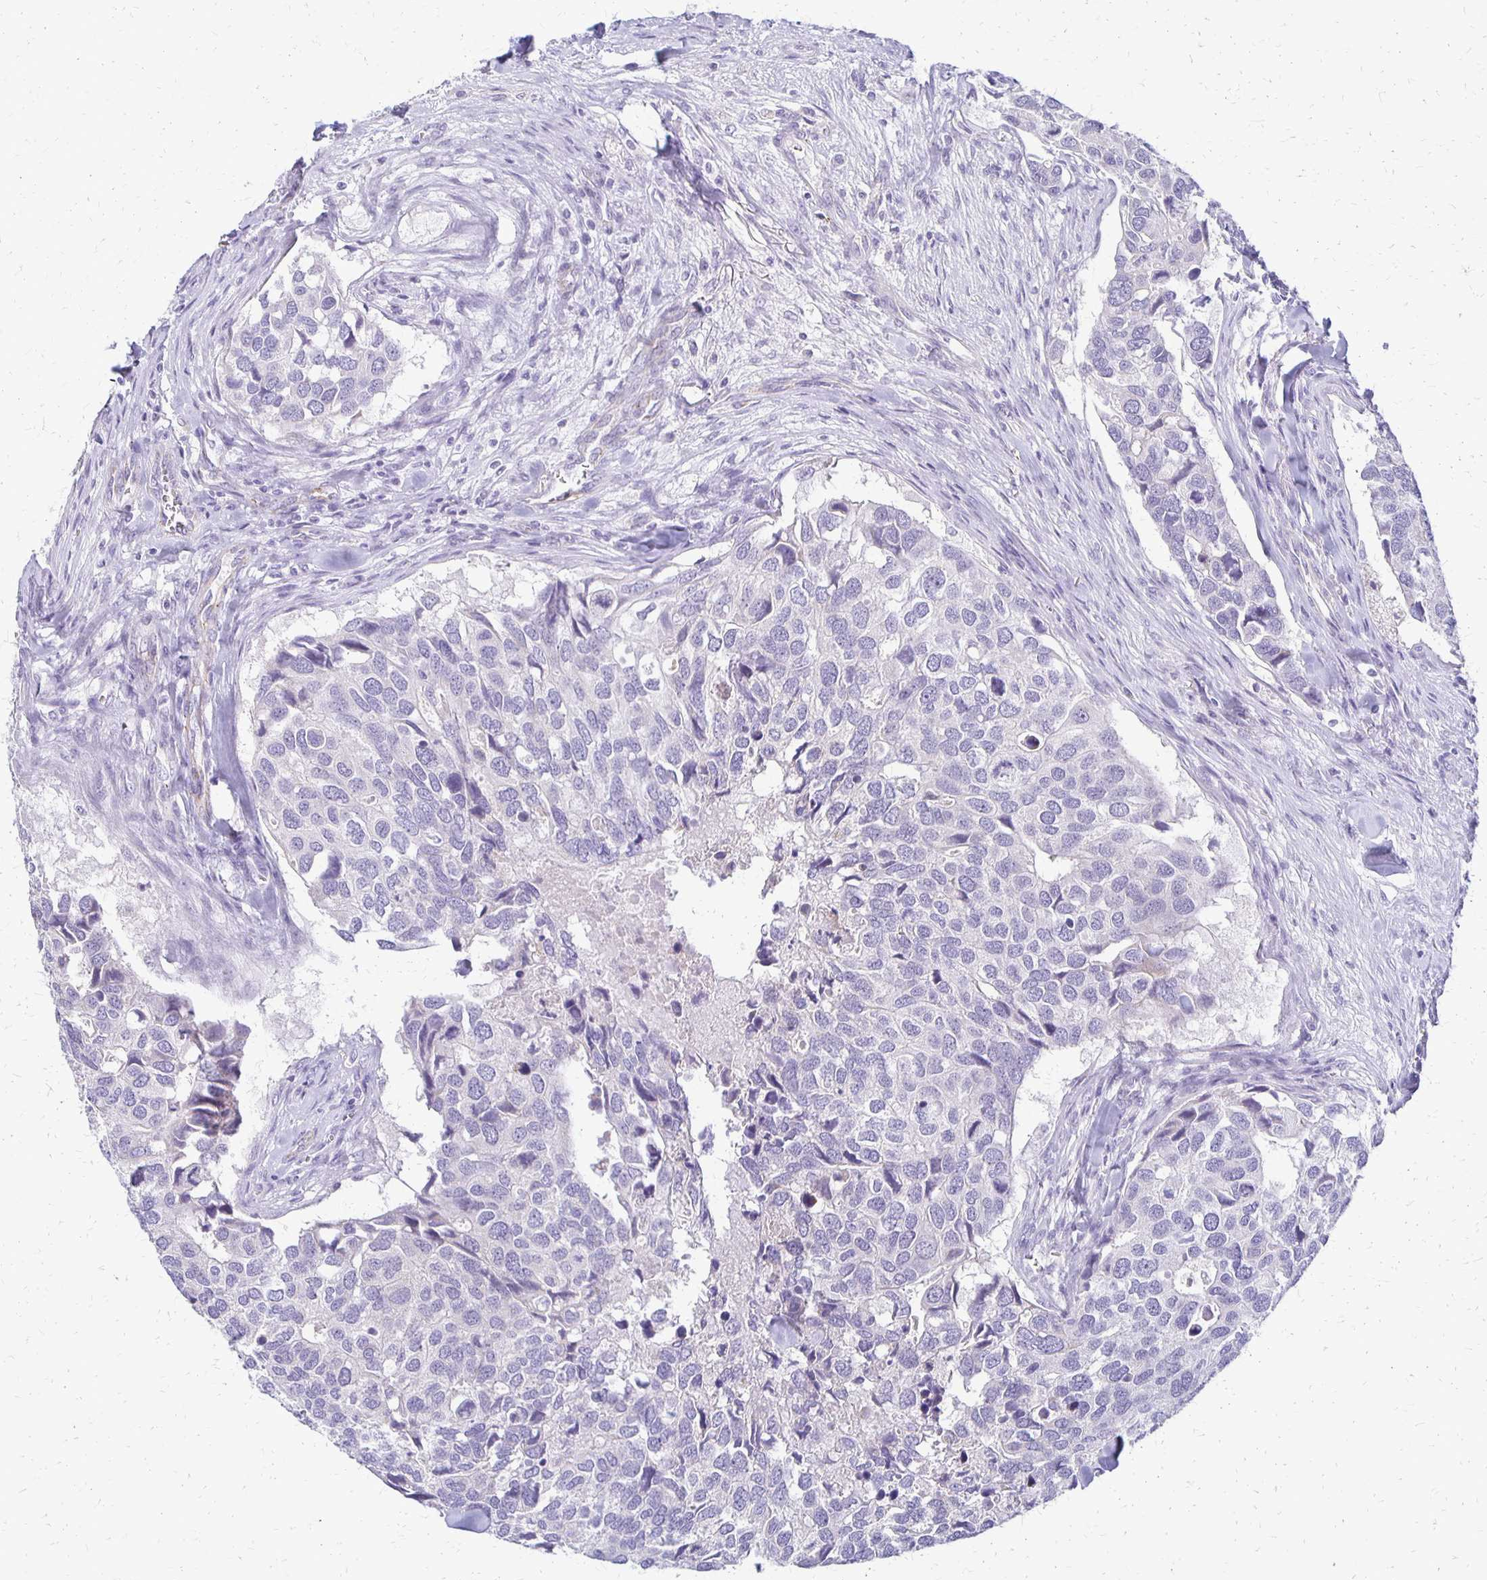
{"staining": {"intensity": "negative", "quantity": "none", "location": "none"}, "tissue": "breast cancer", "cell_type": "Tumor cells", "image_type": "cancer", "snomed": [{"axis": "morphology", "description": "Duct carcinoma"}, {"axis": "topography", "description": "Breast"}], "caption": "Immunohistochemistry photomicrograph of breast infiltrating ductal carcinoma stained for a protein (brown), which displays no expression in tumor cells.", "gene": "RHOC", "patient": {"sex": "female", "age": 83}}